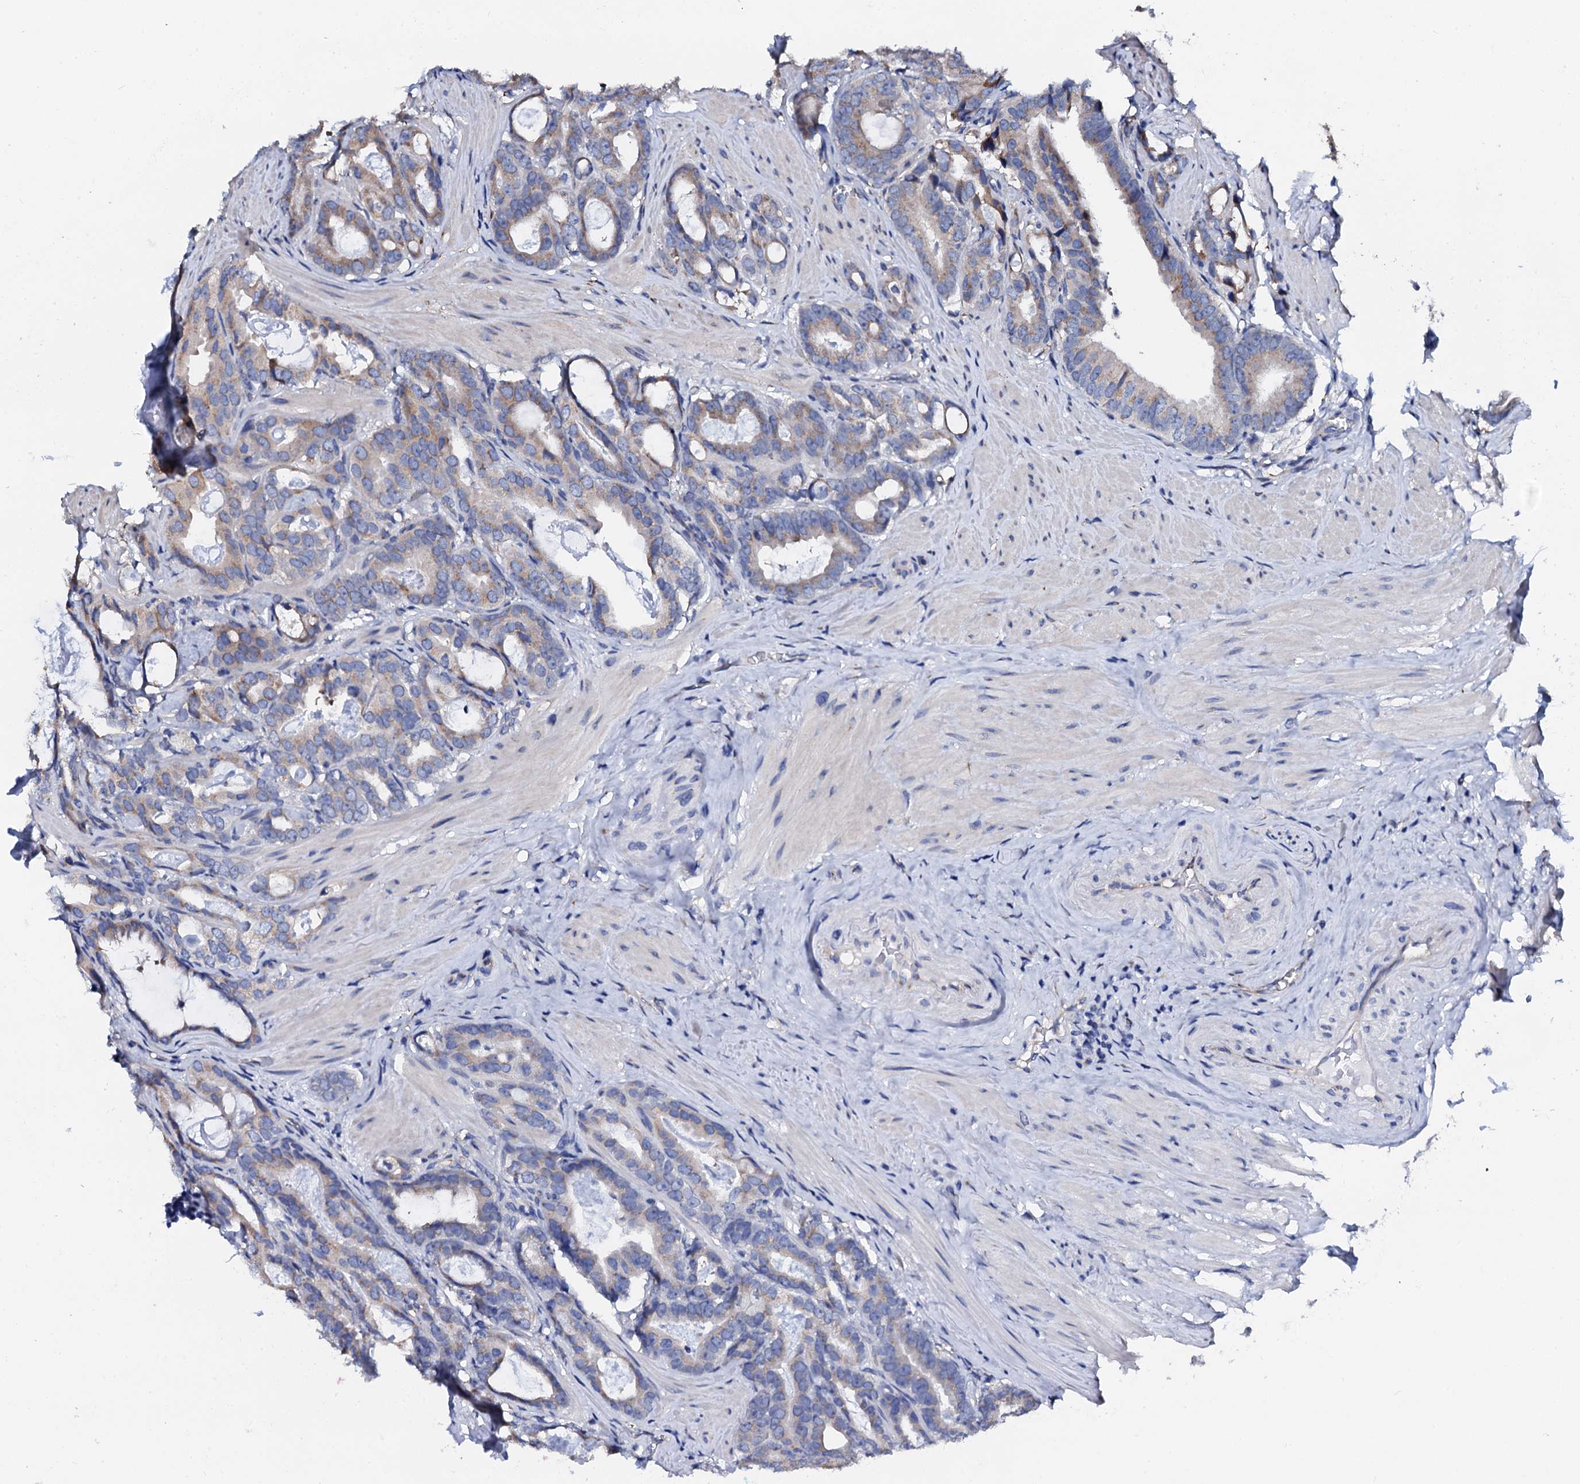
{"staining": {"intensity": "weak", "quantity": "25%-75%", "location": "cytoplasmic/membranous"}, "tissue": "prostate cancer", "cell_type": "Tumor cells", "image_type": "cancer", "snomed": [{"axis": "morphology", "description": "Adenocarcinoma, Low grade"}, {"axis": "topography", "description": "Prostate"}], "caption": "Prostate cancer stained with a brown dye demonstrates weak cytoplasmic/membranous positive expression in about 25%-75% of tumor cells.", "gene": "AKAP3", "patient": {"sex": "male", "age": 71}}